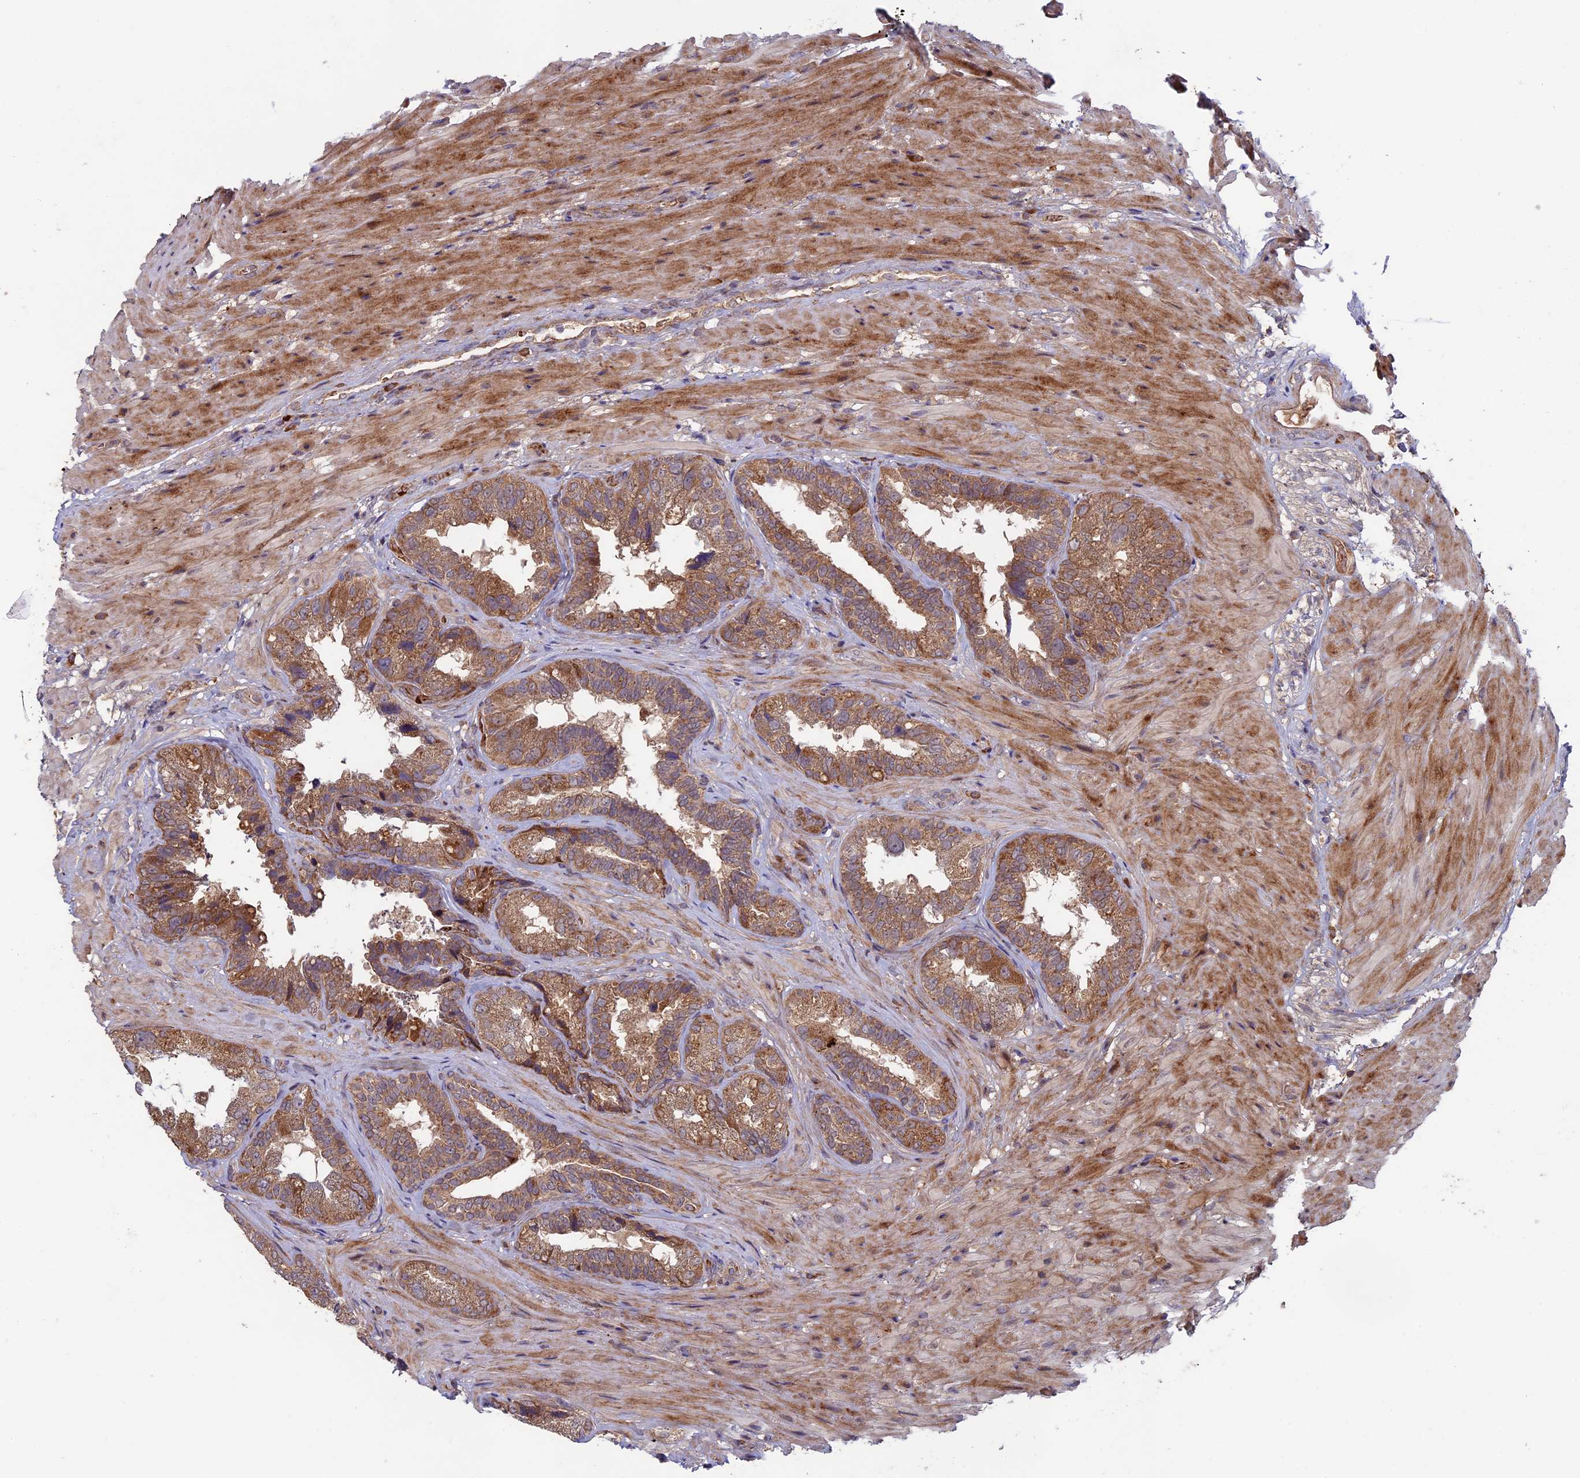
{"staining": {"intensity": "moderate", "quantity": ">75%", "location": "cytoplasmic/membranous"}, "tissue": "seminal vesicle", "cell_type": "Glandular cells", "image_type": "normal", "snomed": [{"axis": "morphology", "description": "Normal tissue, NOS"}, {"axis": "topography", "description": "Seminal veicle"}, {"axis": "topography", "description": "Peripheral nerve tissue"}], "caption": "An image of seminal vesicle stained for a protein reveals moderate cytoplasmic/membranous brown staining in glandular cells.", "gene": "RCCD1", "patient": {"sex": "male", "age": 63}}